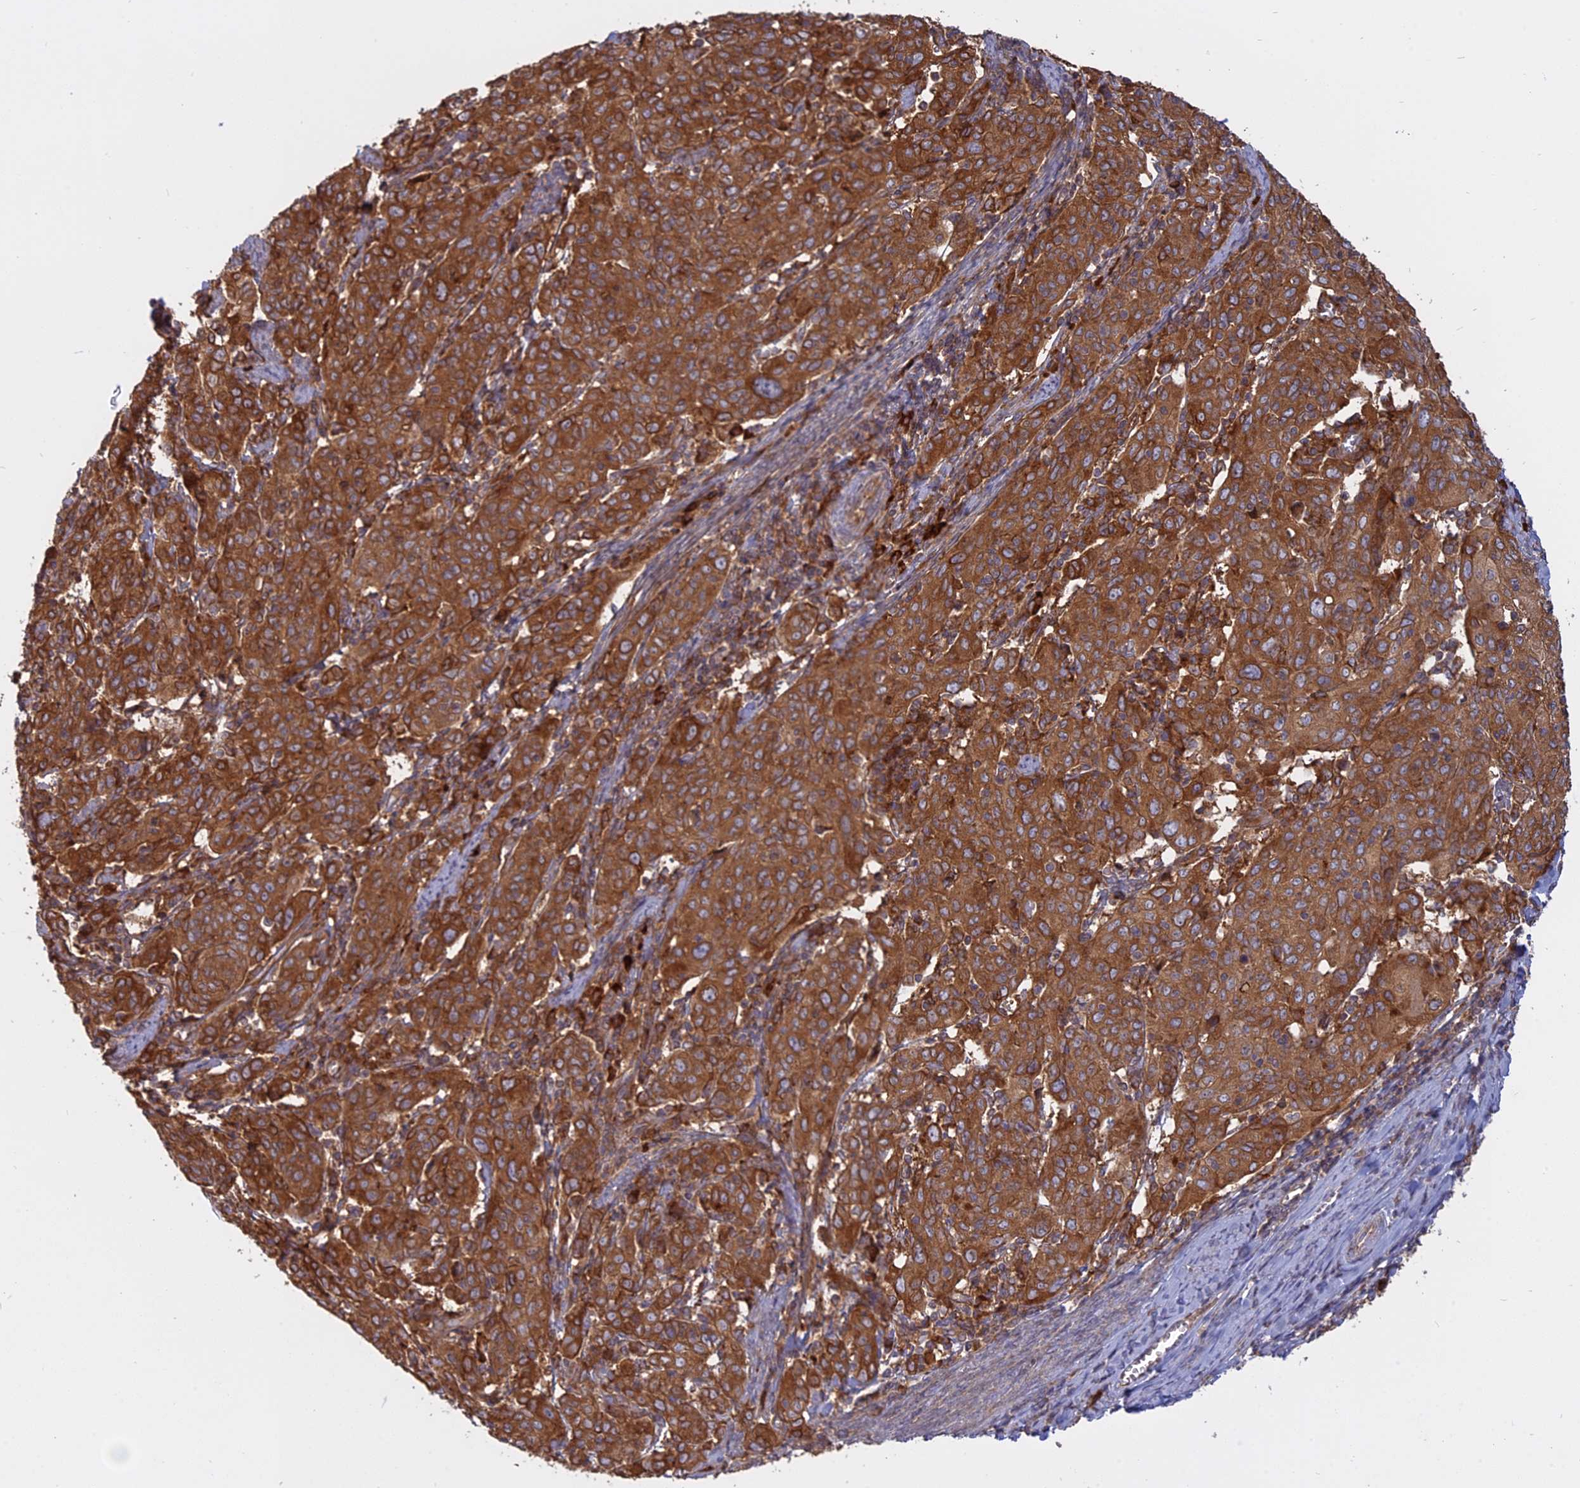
{"staining": {"intensity": "strong", "quantity": ">75%", "location": "cytoplasmic/membranous"}, "tissue": "cervical cancer", "cell_type": "Tumor cells", "image_type": "cancer", "snomed": [{"axis": "morphology", "description": "Squamous cell carcinoma, NOS"}, {"axis": "topography", "description": "Cervix"}], "caption": "A micrograph of human cervical squamous cell carcinoma stained for a protein demonstrates strong cytoplasmic/membranous brown staining in tumor cells.", "gene": "TMEM208", "patient": {"sex": "female", "age": 67}}